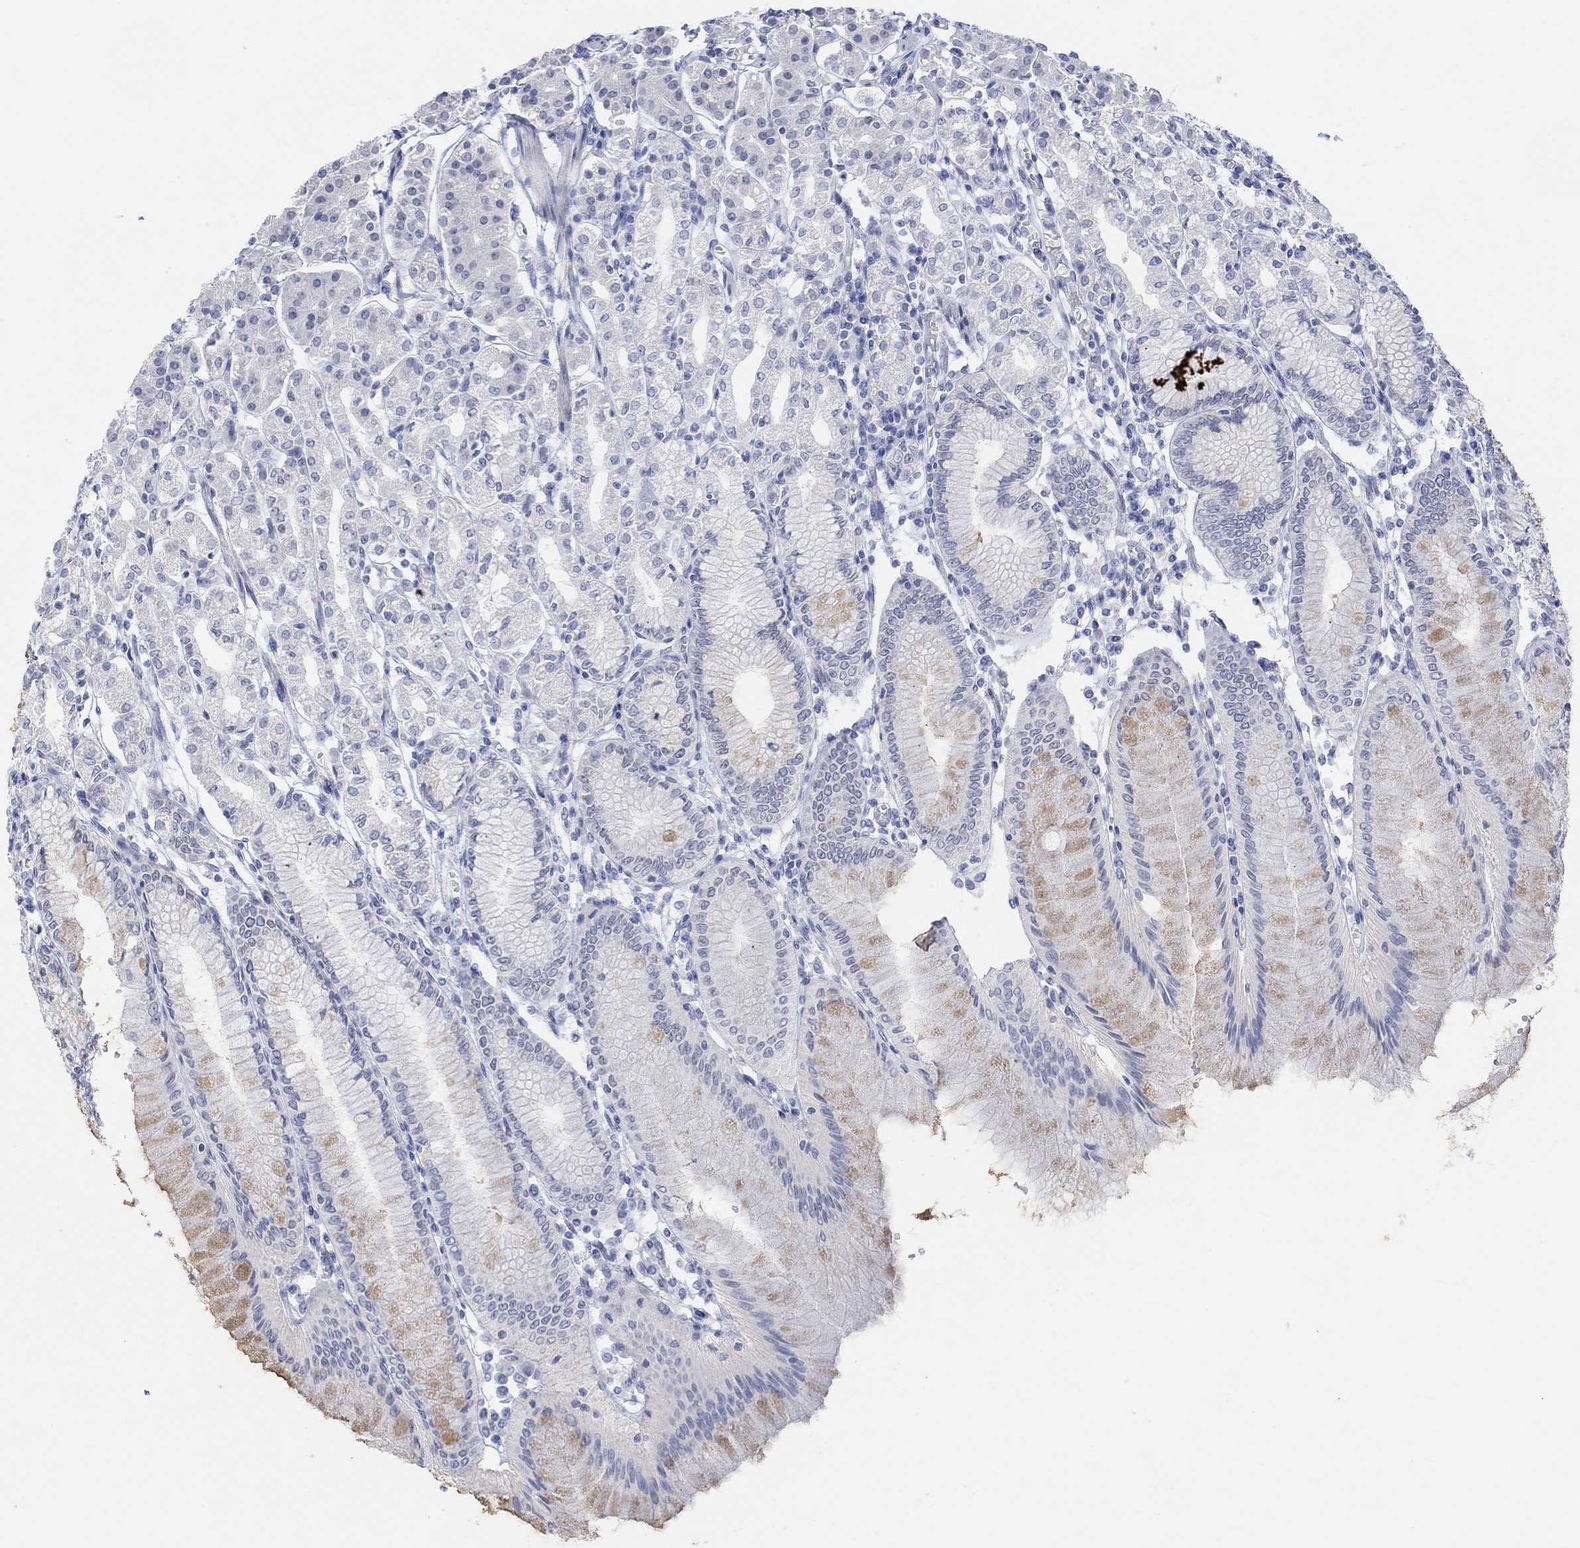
{"staining": {"intensity": "weak", "quantity": "<25%", "location": "cytoplasmic/membranous"}, "tissue": "stomach", "cell_type": "Glandular cells", "image_type": "normal", "snomed": [{"axis": "morphology", "description": "Normal tissue, NOS"}, {"axis": "topography", "description": "Skeletal muscle"}, {"axis": "topography", "description": "Stomach"}], "caption": "The histopathology image demonstrates no significant expression in glandular cells of stomach.", "gene": "AK8", "patient": {"sex": "female", "age": 57}}